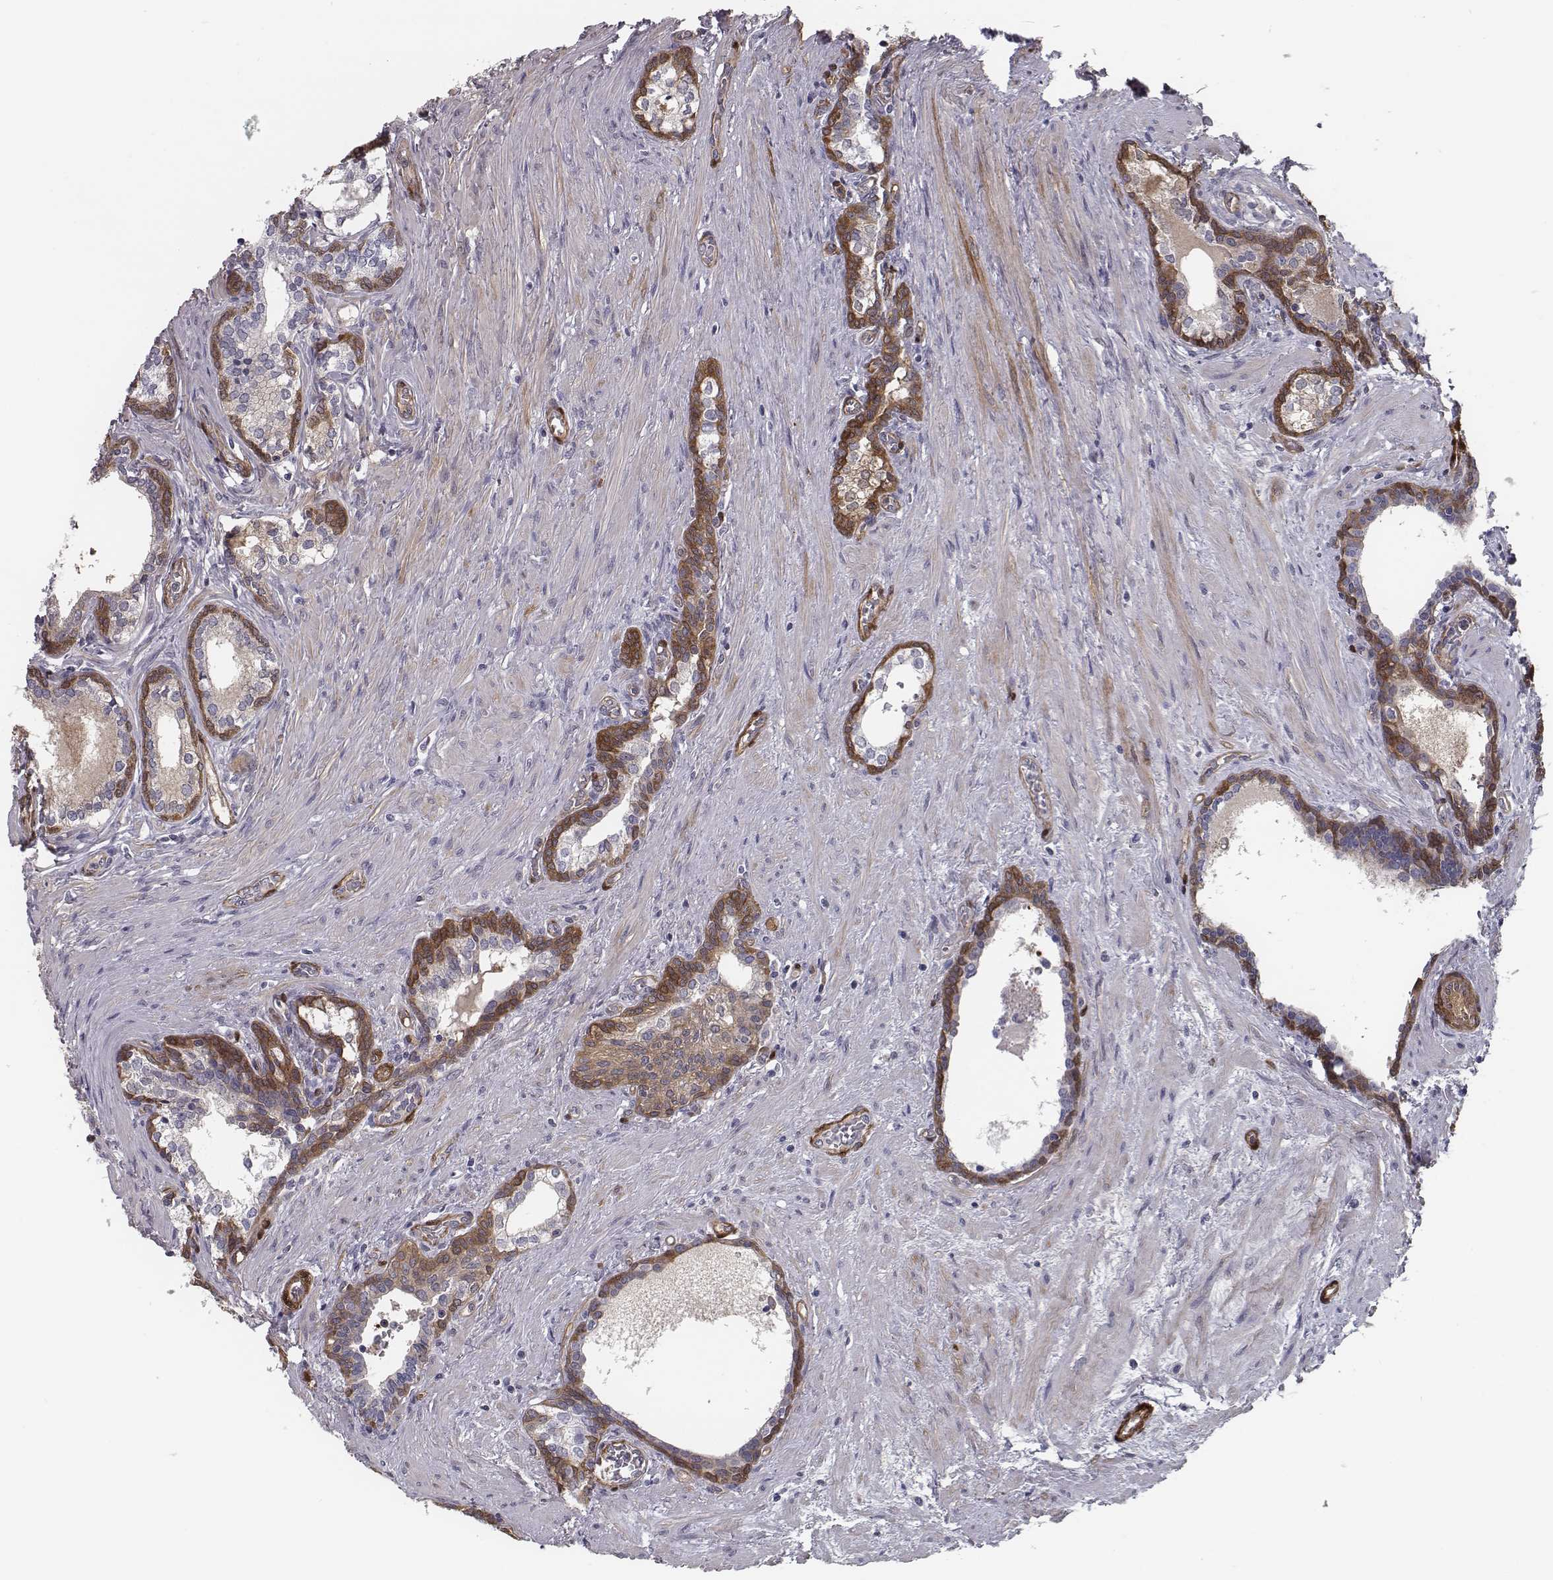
{"staining": {"intensity": "negative", "quantity": "none", "location": "none"}, "tissue": "prostate cancer", "cell_type": "Tumor cells", "image_type": "cancer", "snomed": [{"axis": "morphology", "description": "Adenocarcinoma, NOS"}, {"axis": "morphology", "description": "Adenocarcinoma, High grade"}, {"axis": "topography", "description": "Prostate"}], "caption": "An IHC photomicrograph of prostate cancer is shown. There is no staining in tumor cells of prostate cancer.", "gene": "ISYNA1", "patient": {"sex": "male", "age": 61}}